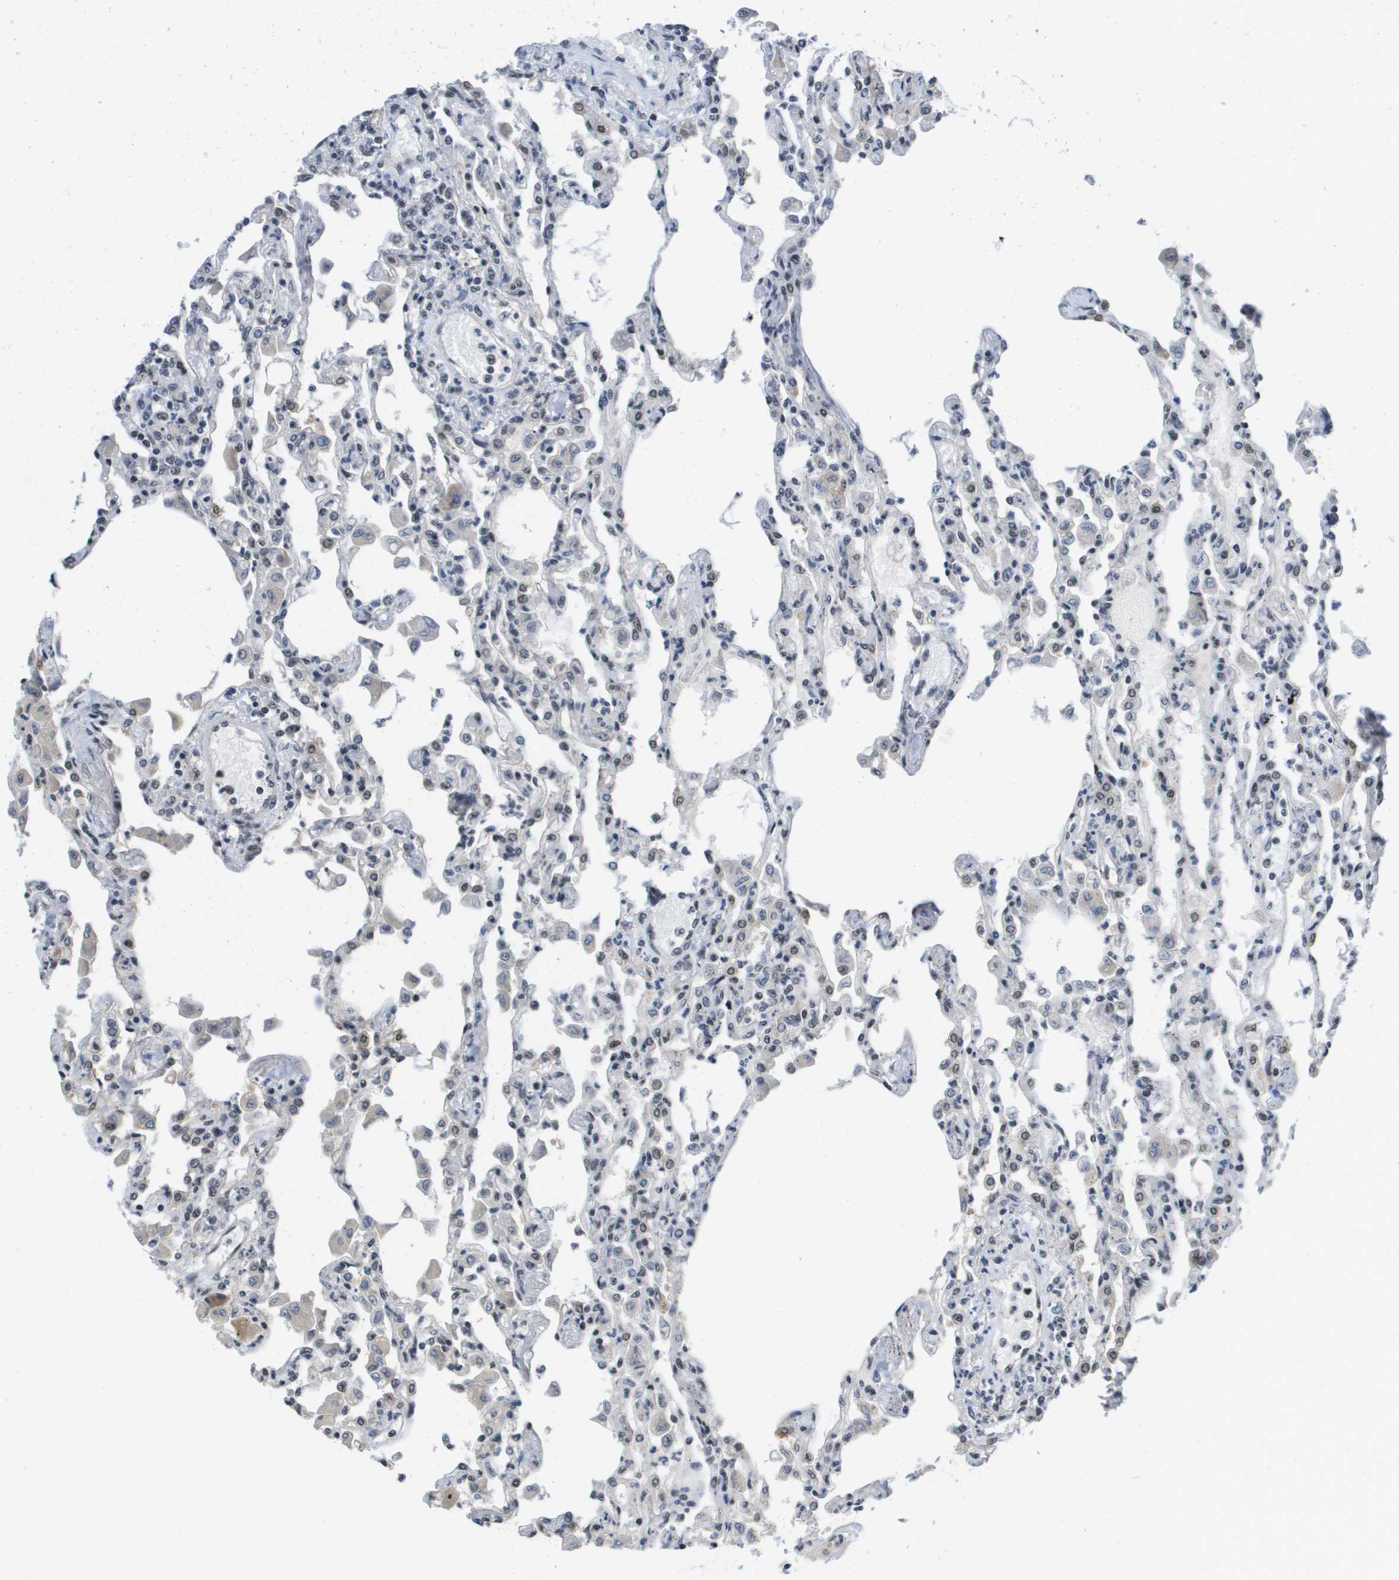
{"staining": {"intensity": "weak", "quantity": "25%-75%", "location": "nuclear"}, "tissue": "lung", "cell_type": "Alveolar cells", "image_type": "normal", "snomed": [{"axis": "morphology", "description": "Normal tissue, NOS"}, {"axis": "topography", "description": "Bronchus"}, {"axis": "topography", "description": "Lung"}], "caption": "Lung stained with immunohistochemistry (IHC) demonstrates weak nuclear staining in about 25%-75% of alveolar cells.", "gene": "ISY1", "patient": {"sex": "female", "age": 49}}